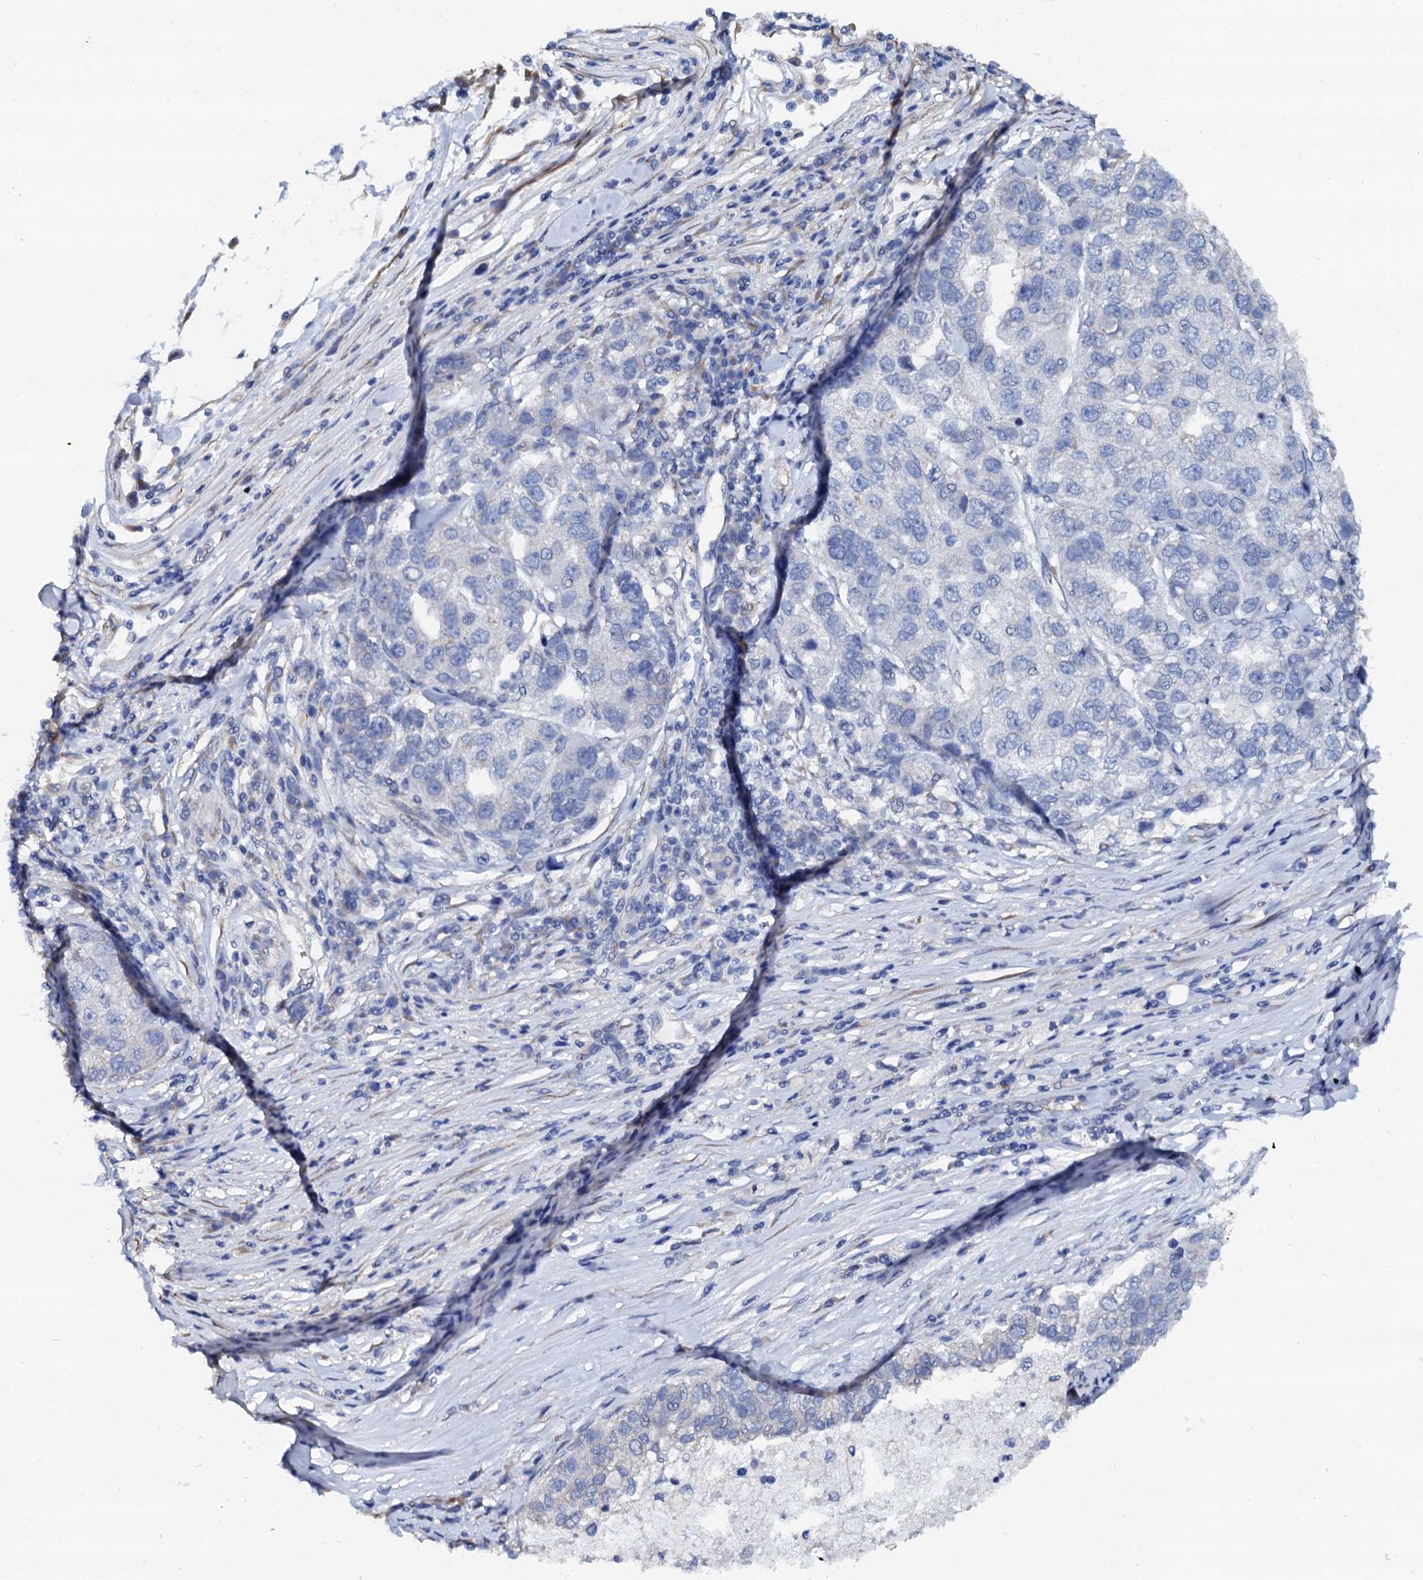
{"staining": {"intensity": "negative", "quantity": "none", "location": "none"}, "tissue": "pancreatic cancer", "cell_type": "Tumor cells", "image_type": "cancer", "snomed": [{"axis": "morphology", "description": "Adenocarcinoma, NOS"}, {"axis": "topography", "description": "Pancreas"}], "caption": "Protein analysis of pancreatic cancer demonstrates no significant positivity in tumor cells.", "gene": "AKAP3", "patient": {"sex": "female", "age": 61}}